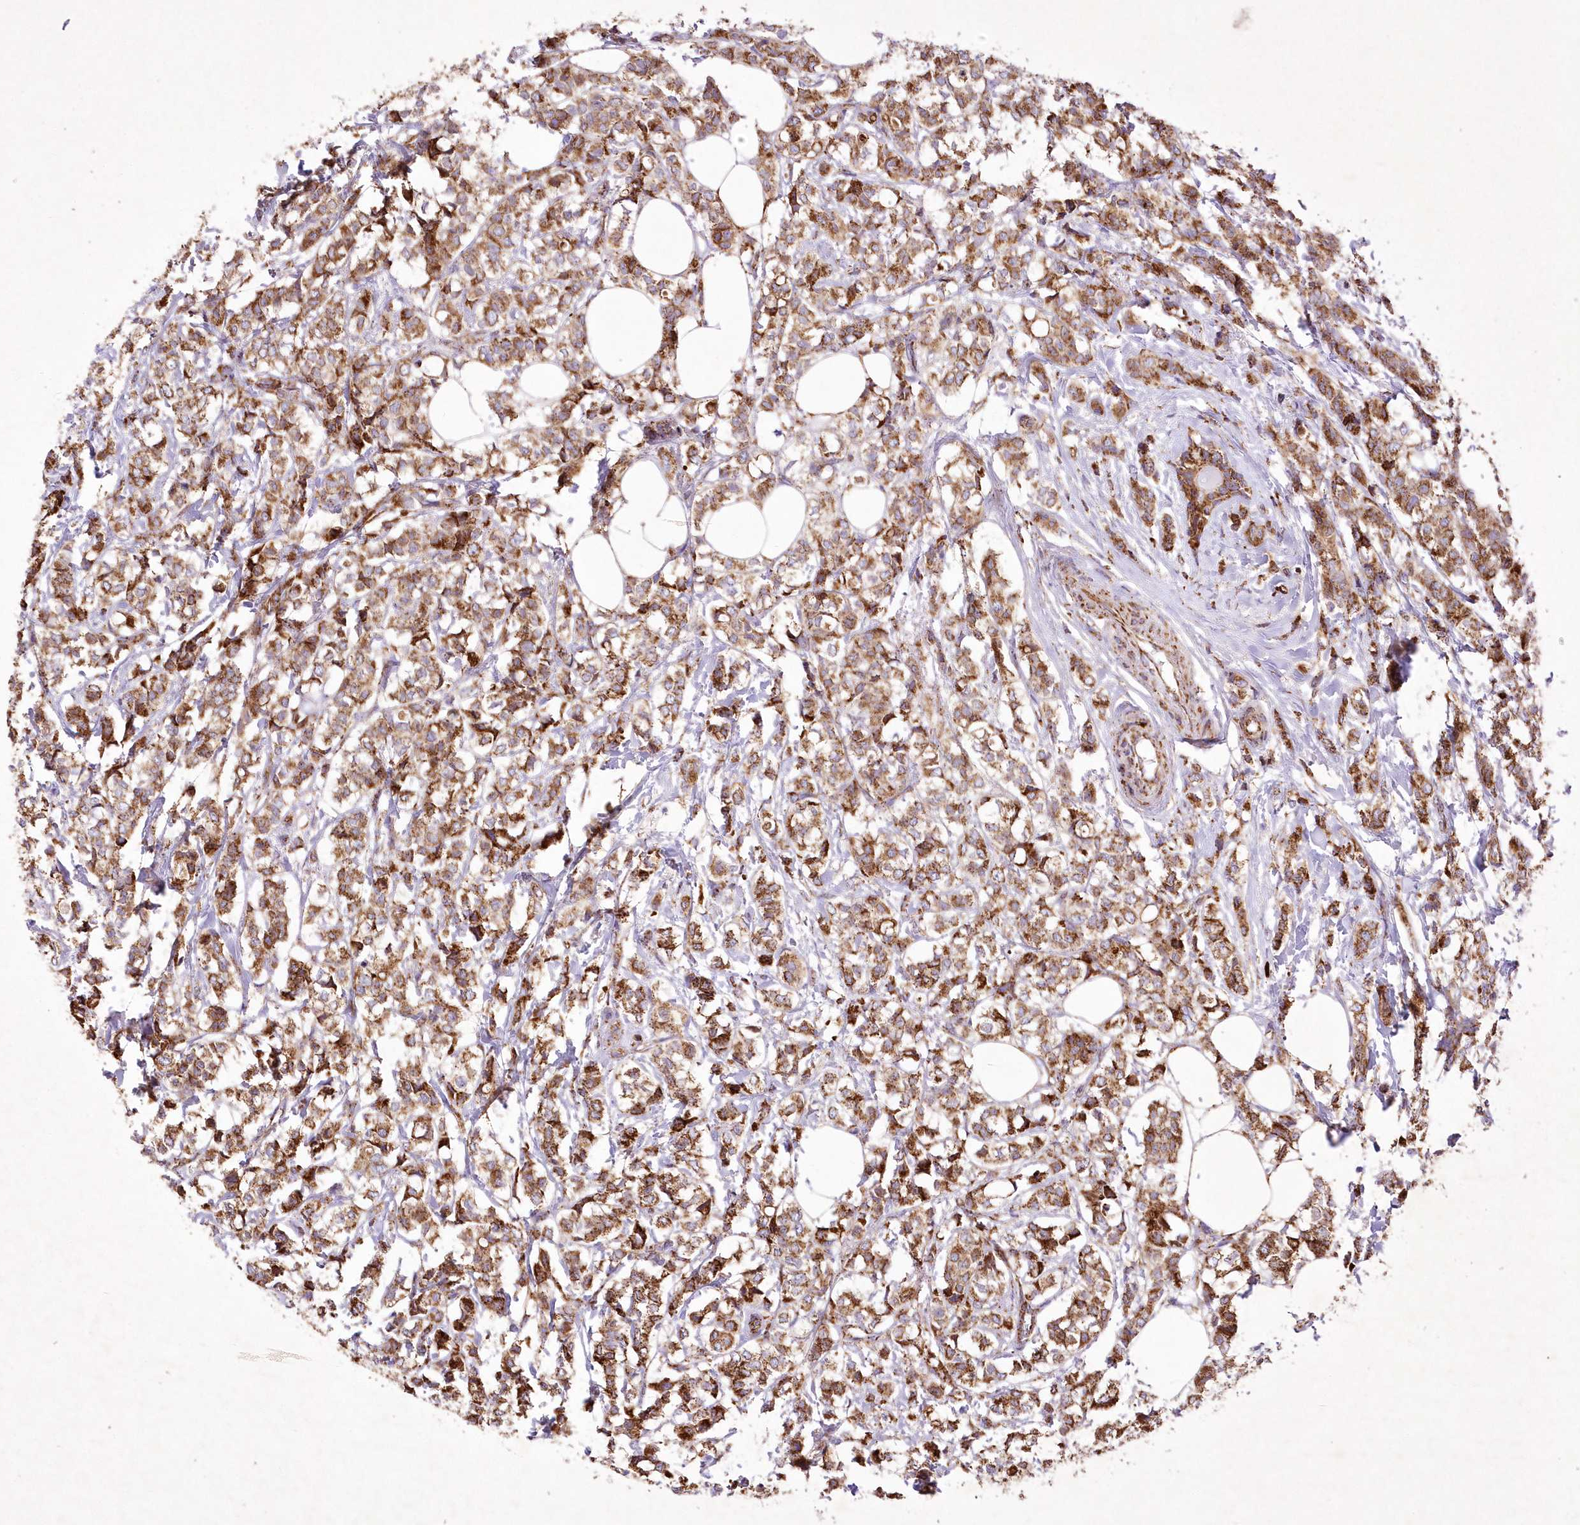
{"staining": {"intensity": "strong", "quantity": ">75%", "location": "cytoplasmic/membranous"}, "tissue": "breast cancer", "cell_type": "Tumor cells", "image_type": "cancer", "snomed": [{"axis": "morphology", "description": "Lobular carcinoma"}, {"axis": "topography", "description": "Breast"}], "caption": "This photomicrograph exhibits IHC staining of lobular carcinoma (breast), with high strong cytoplasmic/membranous positivity in approximately >75% of tumor cells.", "gene": "ASNSD1", "patient": {"sex": "female", "age": 60}}